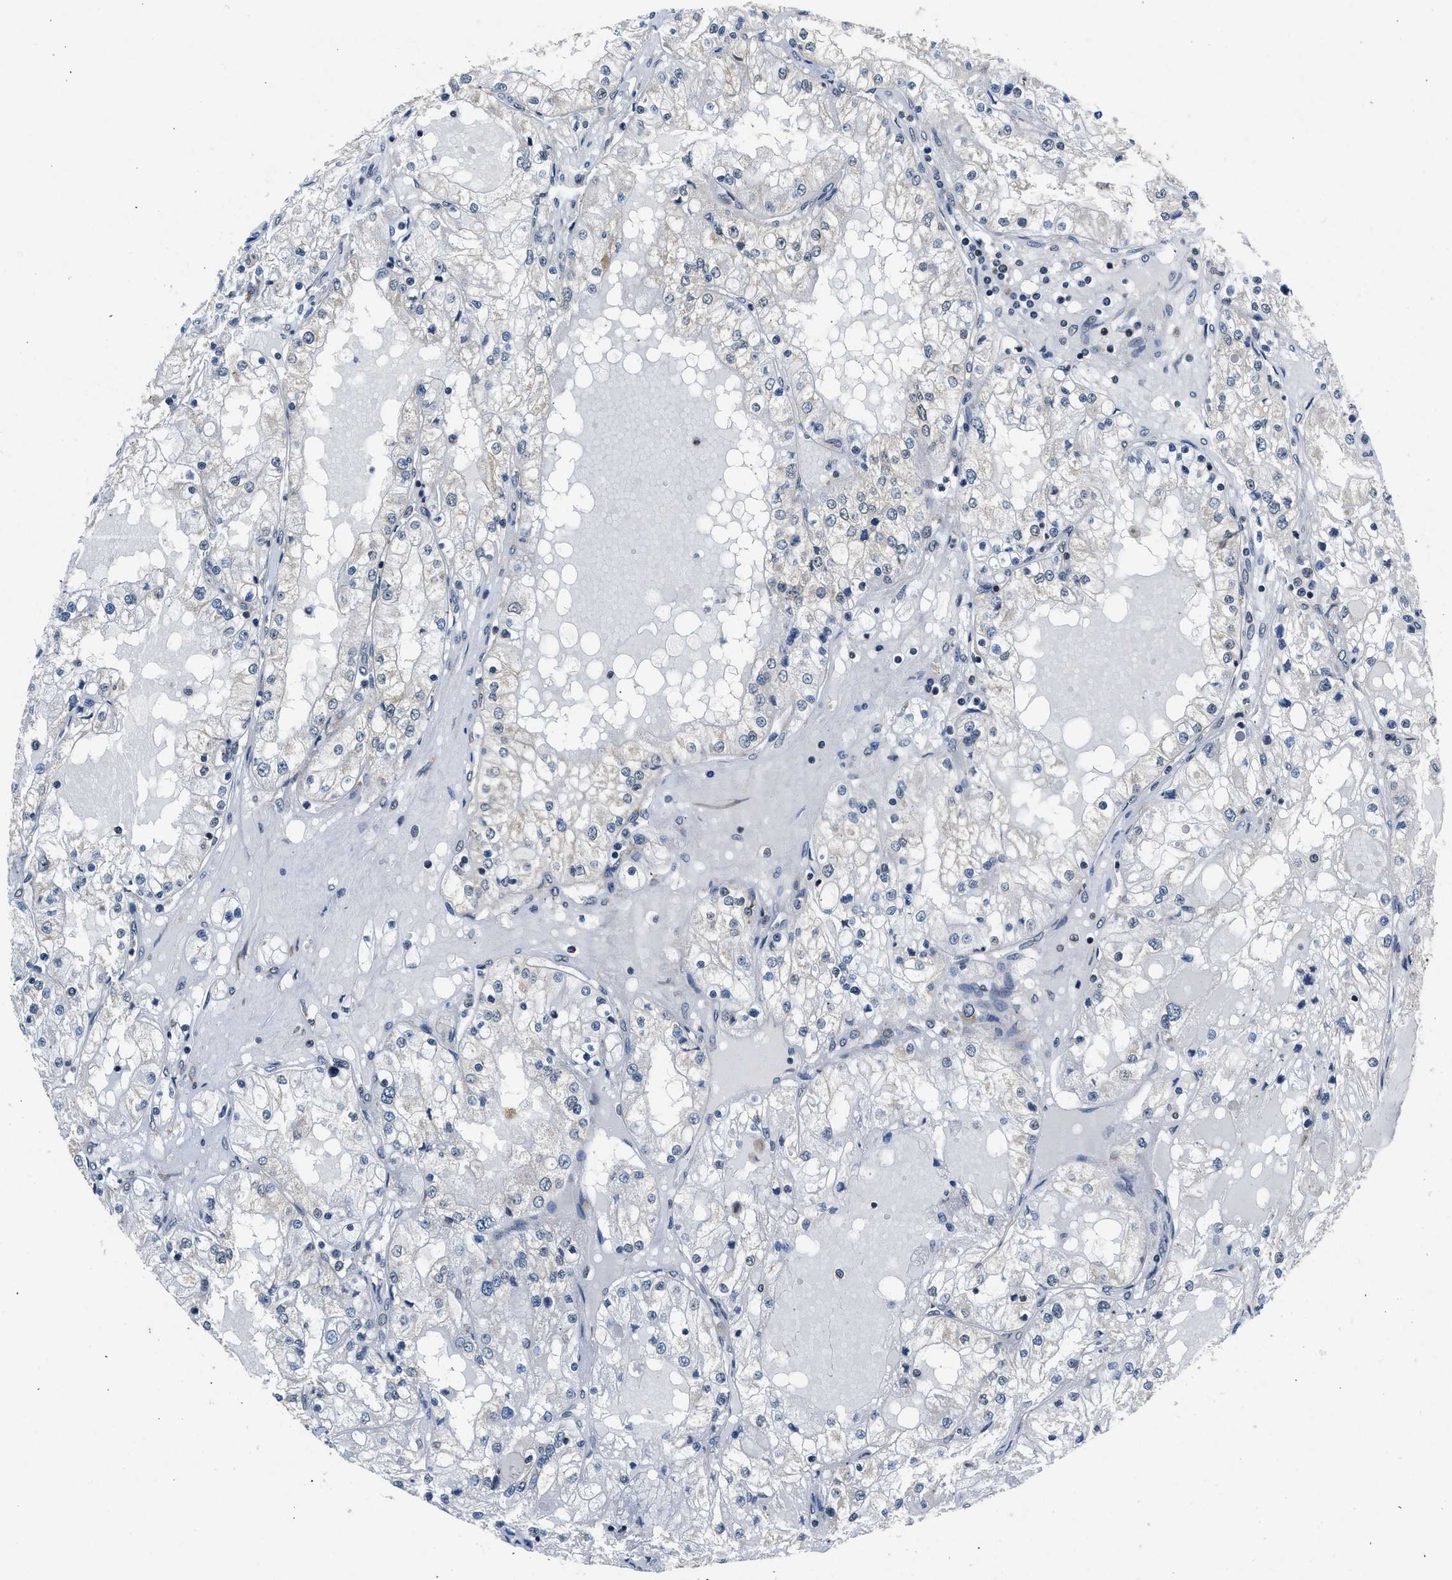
{"staining": {"intensity": "negative", "quantity": "none", "location": "none"}, "tissue": "renal cancer", "cell_type": "Tumor cells", "image_type": "cancer", "snomed": [{"axis": "morphology", "description": "Adenocarcinoma, NOS"}, {"axis": "topography", "description": "Kidney"}], "caption": "Renal cancer was stained to show a protein in brown. There is no significant positivity in tumor cells.", "gene": "PA2G4", "patient": {"sex": "male", "age": 68}}